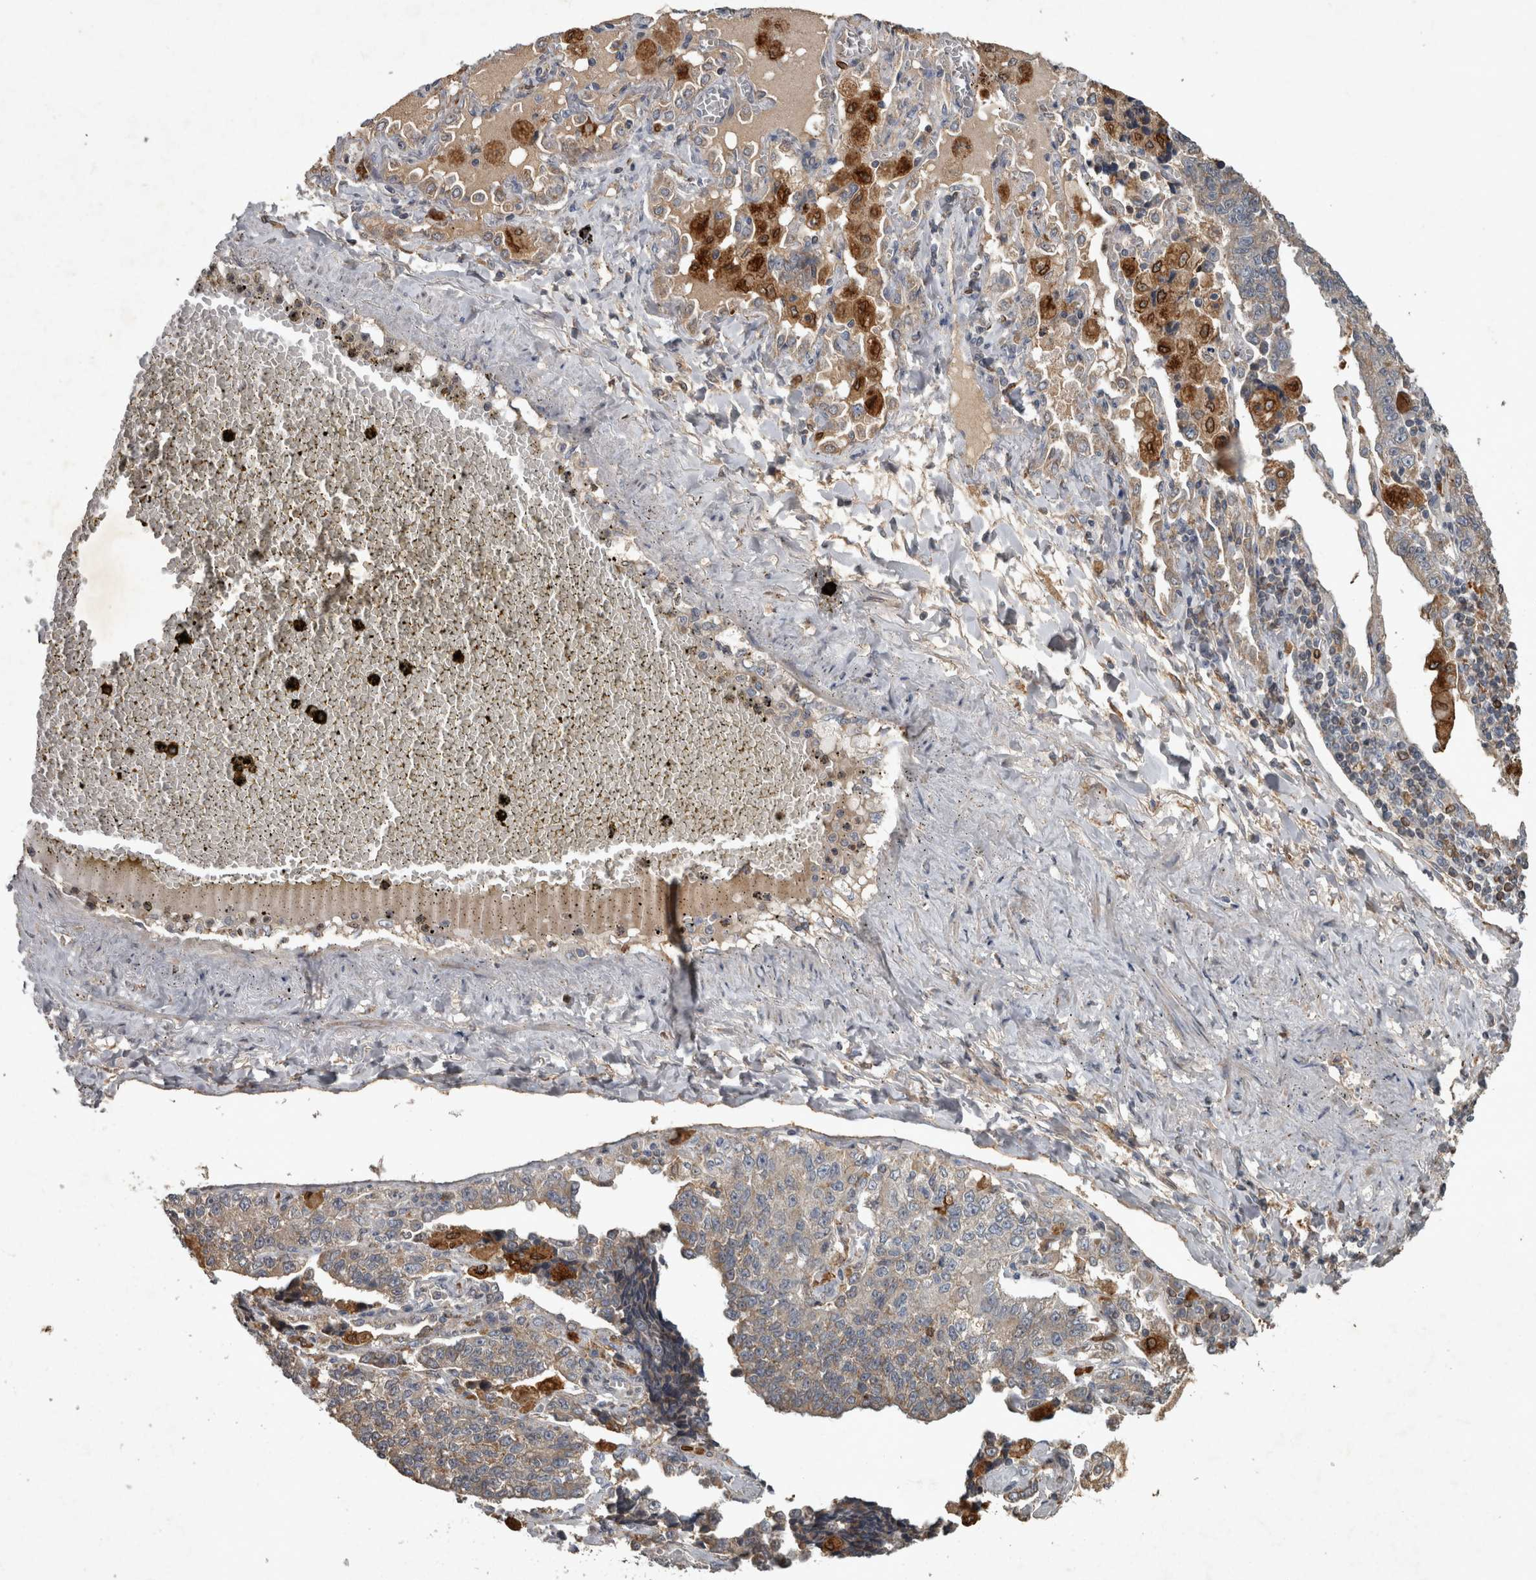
{"staining": {"intensity": "weak", "quantity": "<25%", "location": "cytoplasmic/membranous"}, "tissue": "lung cancer", "cell_type": "Tumor cells", "image_type": "cancer", "snomed": [{"axis": "morphology", "description": "Adenocarcinoma, NOS"}, {"axis": "topography", "description": "Lung"}], "caption": "Human adenocarcinoma (lung) stained for a protein using immunohistochemistry (IHC) reveals no expression in tumor cells.", "gene": "PPP1R3C", "patient": {"sex": "male", "age": 49}}